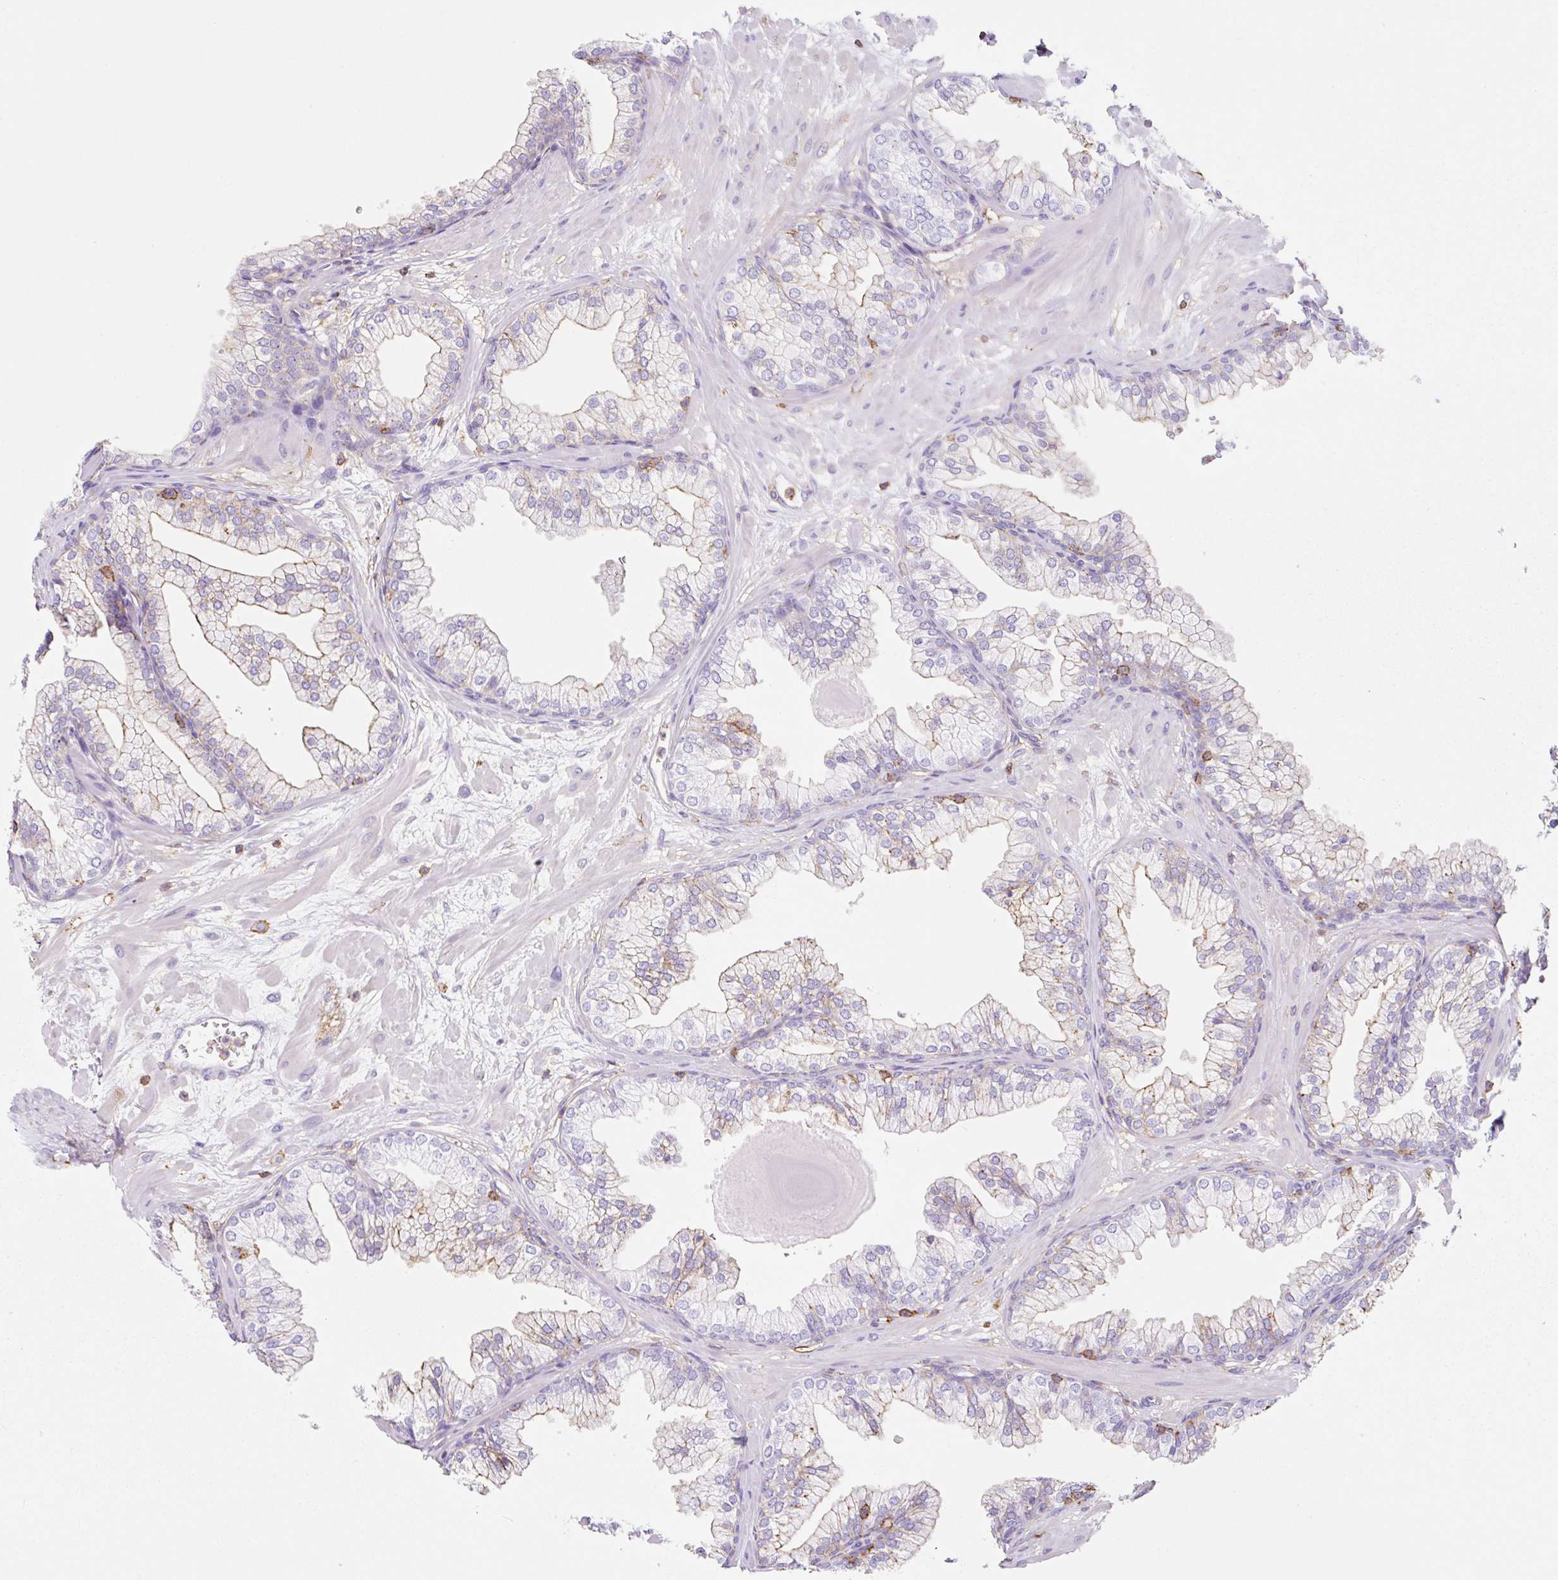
{"staining": {"intensity": "weak", "quantity": "<25%", "location": "cytoplasmic/membranous"}, "tissue": "prostate", "cell_type": "Glandular cells", "image_type": "normal", "snomed": [{"axis": "morphology", "description": "Normal tissue, NOS"}, {"axis": "topography", "description": "Prostate"}, {"axis": "topography", "description": "Peripheral nerve tissue"}], "caption": "Immunohistochemistry of unremarkable human prostate reveals no expression in glandular cells. Brightfield microscopy of IHC stained with DAB (3,3'-diaminobenzidine) (brown) and hematoxylin (blue), captured at high magnification.", "gene": "MTTP", "patient": {"sex": "male", "age": 61}}